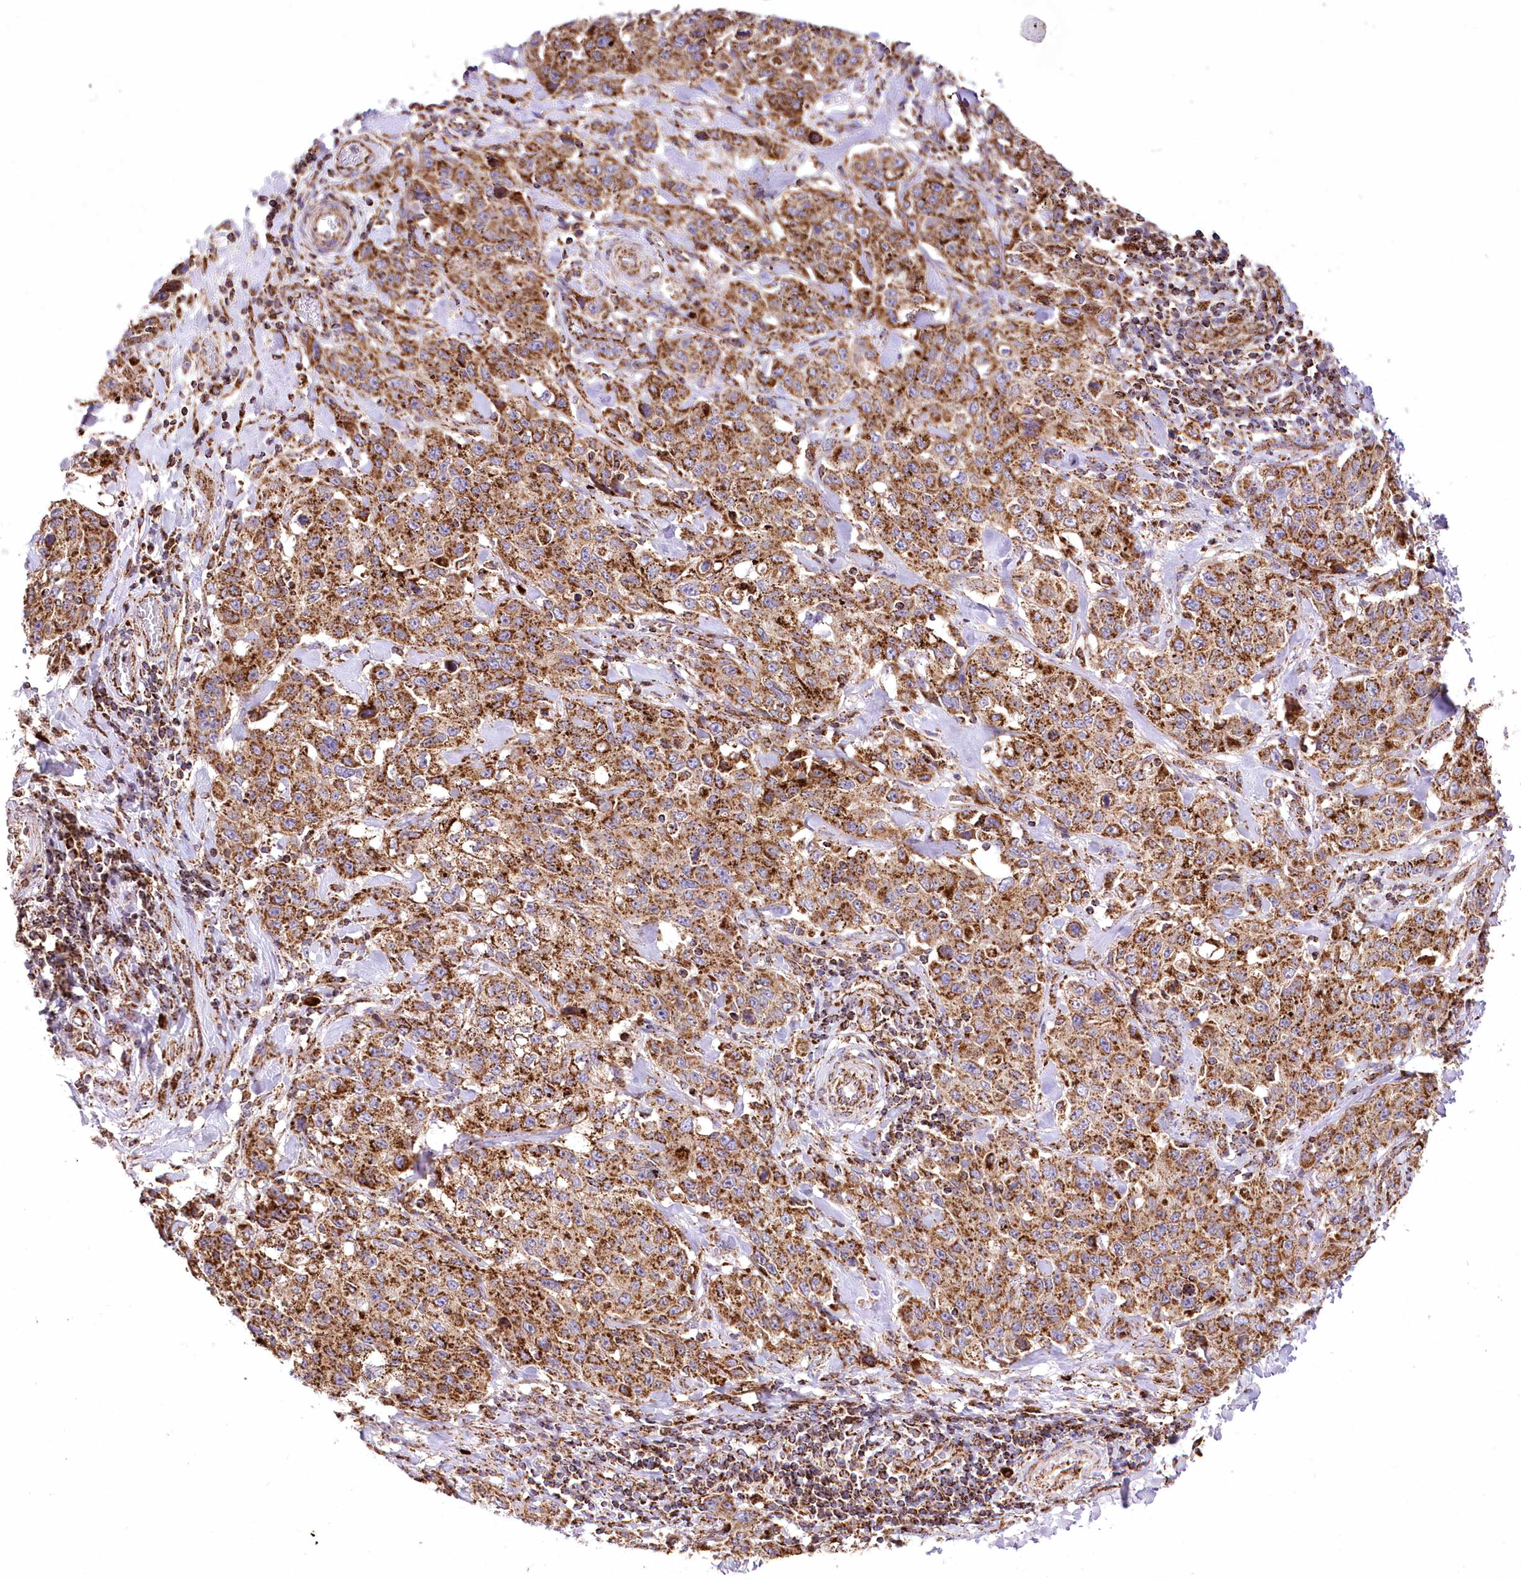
{"staining": {"intensity": "strong", "quantity": ">75%", "location": "cytoplasmic/membranous"}, "tissue": "stomach cancer", "cell_type": "Tumor cells", "image_type": "cancer", "snomed": [{"axis": "morphology", "description": "Adenocarcinoma, NOS"}, {"axis": "topography", "description": "Stomach"}], "caption": "A high amount of strong cytoplasmic/membranous positivity is present in approximately >75% of tumor cells in stomach adenocarcinoma tissue.", "gene": "ASNSD1", "patient": {"sex": "male", "age": 48}}